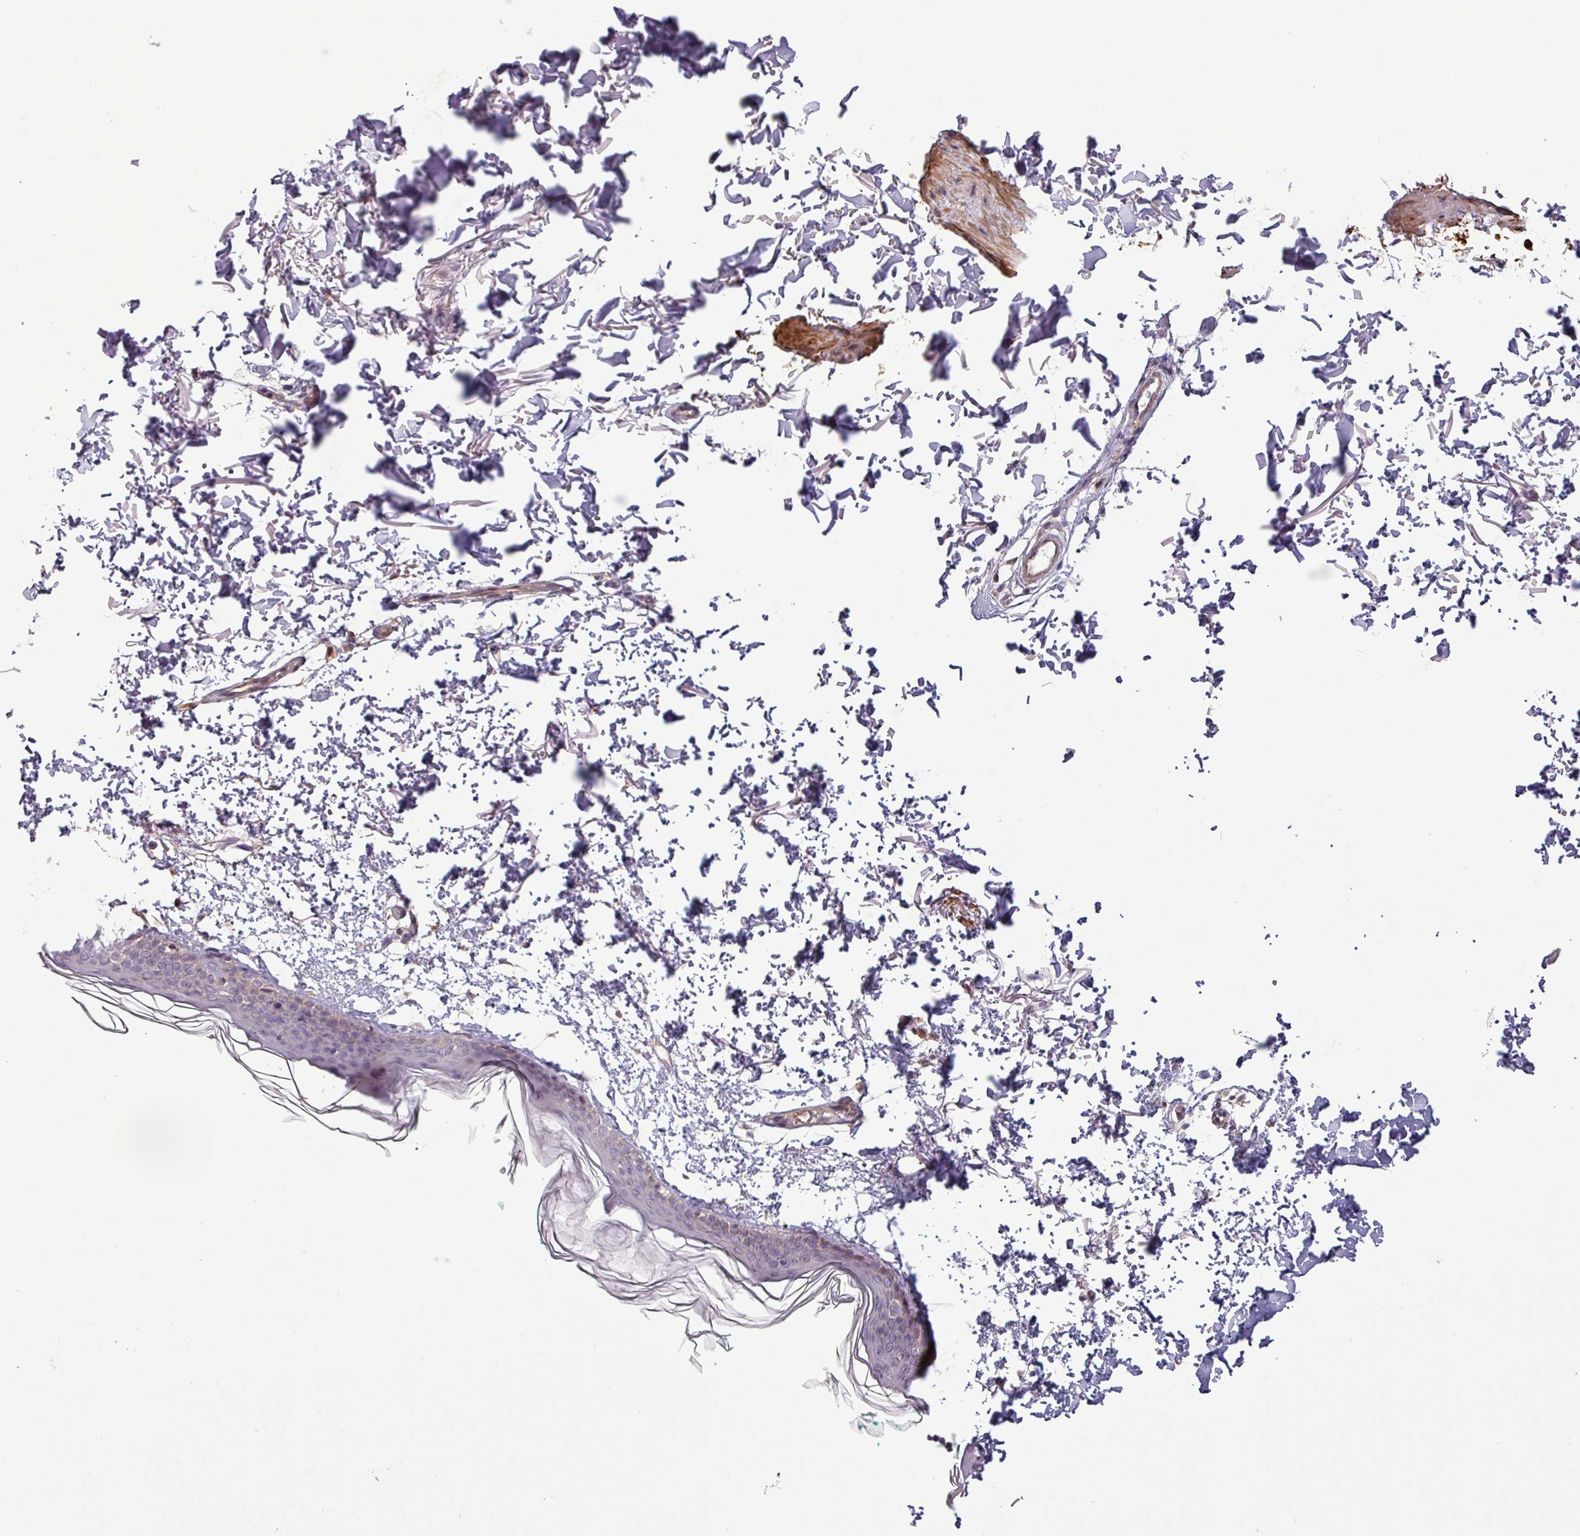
{"staining": {"intensity": "negative", "quantity": "none", "location": "none"}, "tissue": "skin", "cell_type": "Fibroblasts", "image_type": "normal", "snomed": [{"axis": "morphology", "description": "Normal tissue, NOS"}, {"axis": "topography", "description": "Skin"}], "caption": "Histopathology image shows no significant protein expression in fibroblasts of benign skin. (Stains: DAB immunohistochemistry (IHC) with hematoxylin counter stain, Microscopy: brightfield microscopy at high magnification).", "gene": "PCED1A", "patient": {"sex": "male", "age": 66}}